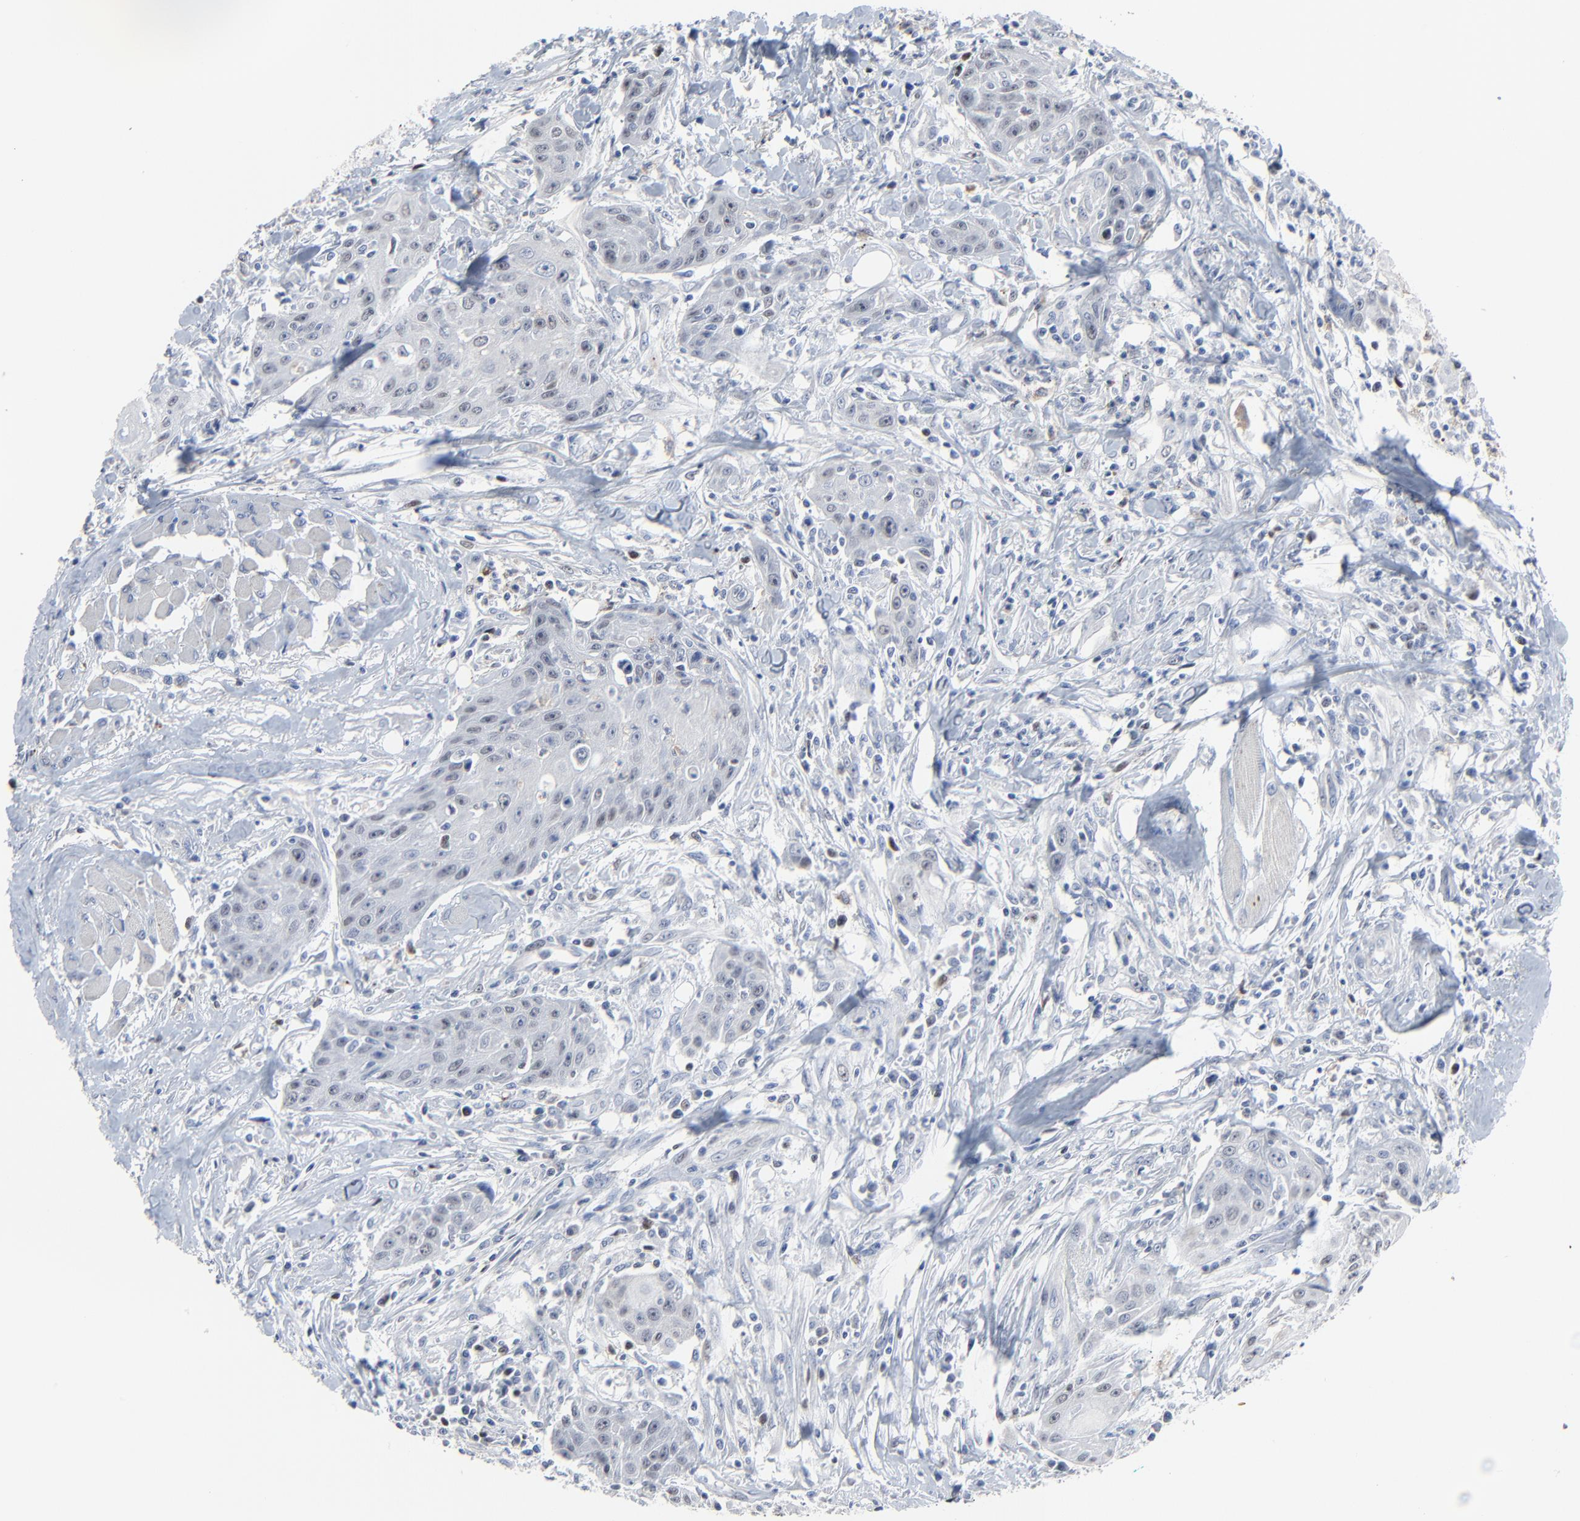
{"staining": {"intensity": "moderate", "quantity": "25%-75%", "location": "nuclear"}, "tissue": "head and neck cancer", "cell_type": "Tumor cells", "image_type": "cancer", "snomed": [{"axis": "morphology", "description": "Squamous cell carcinoma, NOS"}, {"axis": "topography", "description": "Oral tissue"}, {"axis": "topography", "description": "Head-Neck"}], "caption": "Immunohistochemistry (DAB (3,3'-diaminobenzidine)) staining of human head and neck cancer (squamous cell carcinoma) demonstrates moderate nuclear protein staining in approximately 25%-75% of tumor cells. (DAB (3,3'-diaminobenzidine) IHC with brightfield microscopy, high magnification).", "gene": "BIRC3", "patient": {"sex": "female", "age": 82}}